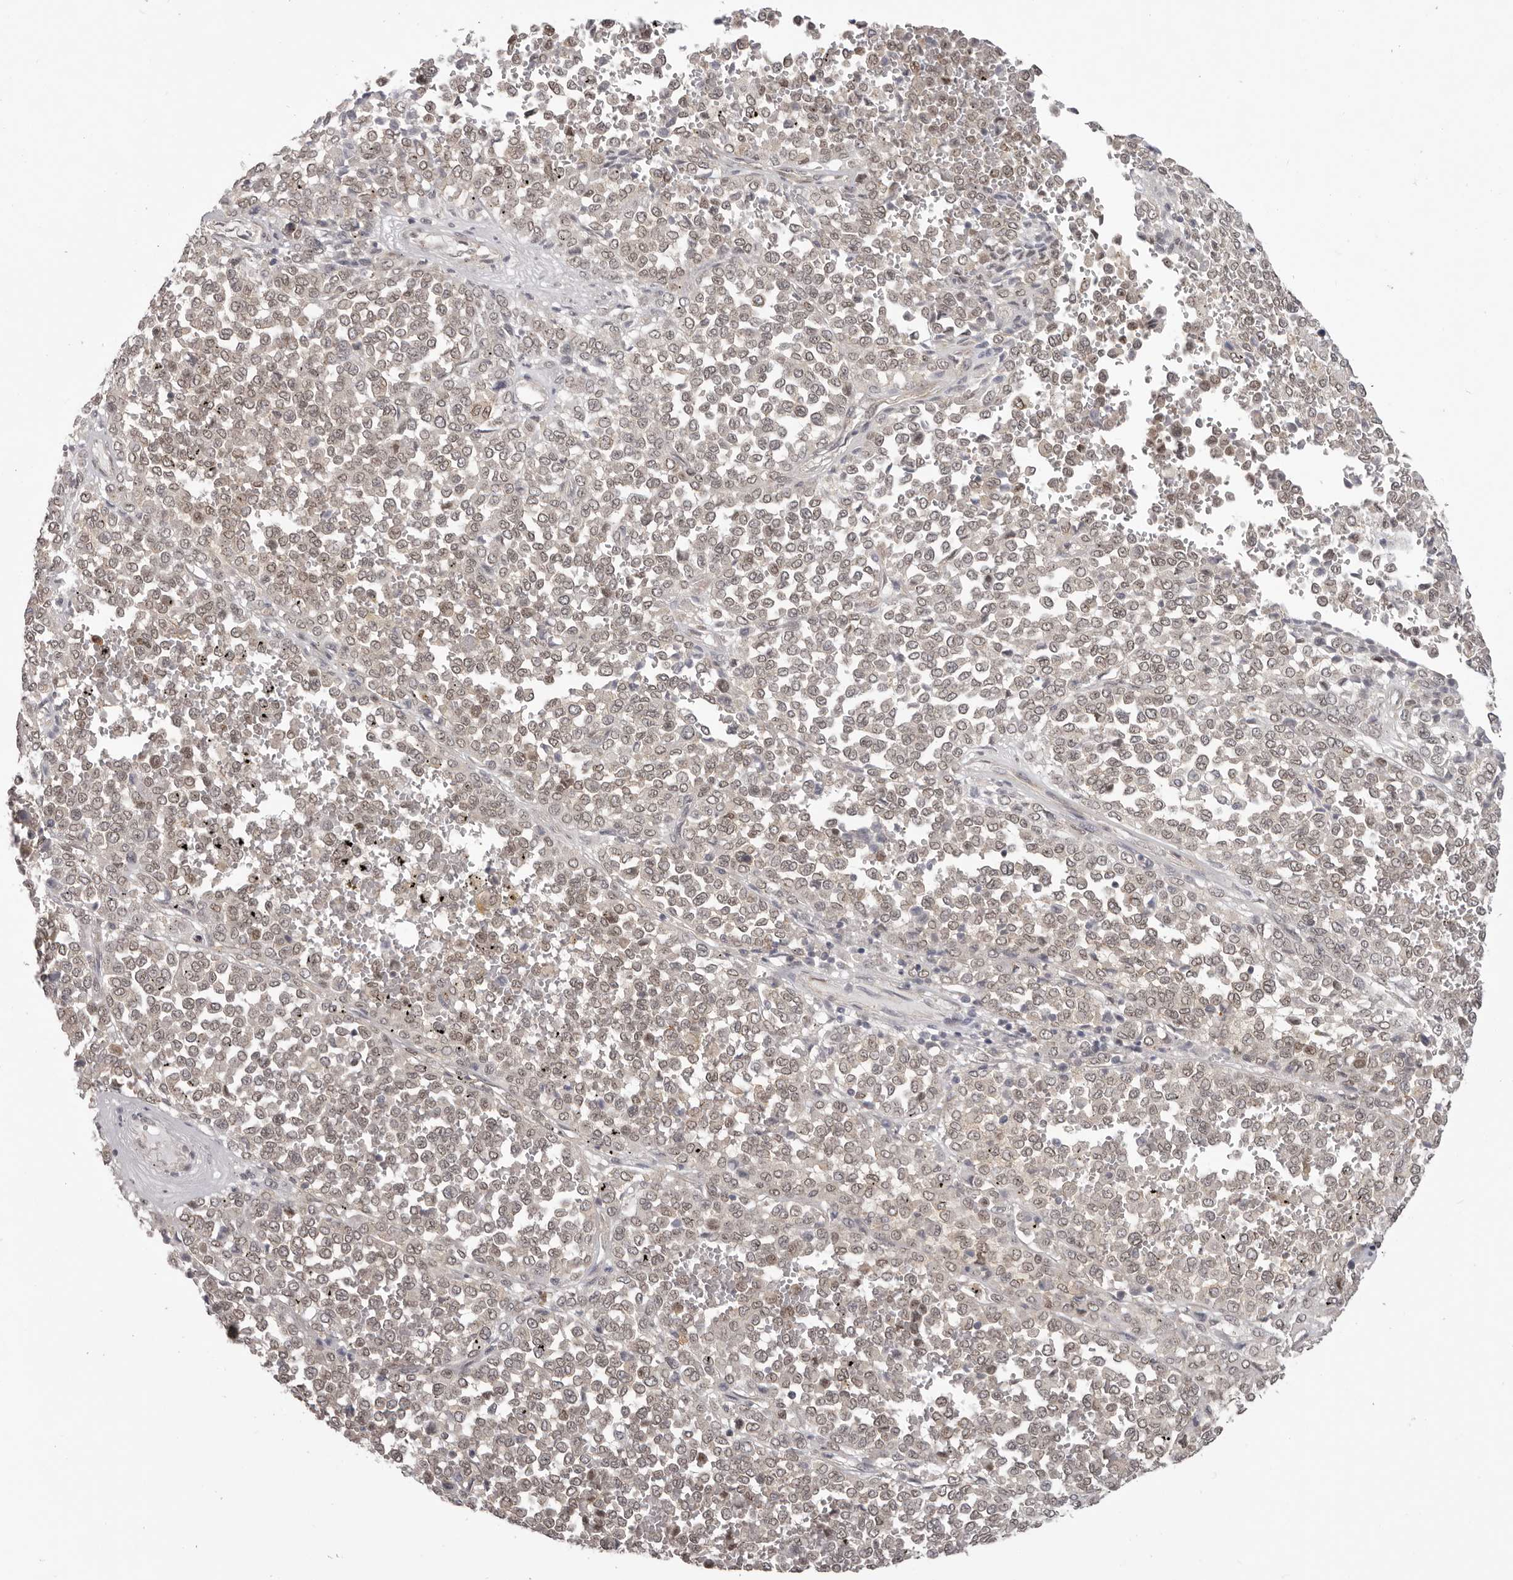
{"staining": {"intensity": "weak", "quantity": ">75%", "location": "nuclear"}, "tissue": "melanoma", "cell_type": "Tumor cells", "image_type": "cancer", "snomed": [{"axis": "morphology", "description": "Malignant melanoma, Metastatic site"}, {"axis": "topography", "description": "Pancreas"}], "caption": "Tumor cells exhibit low levels of weak nuclear expression in approximately >75% of cells in malignant melanoma (metastatic site).", "gene": "RNF2", "patient": {"sex": "female", "age": 30}}